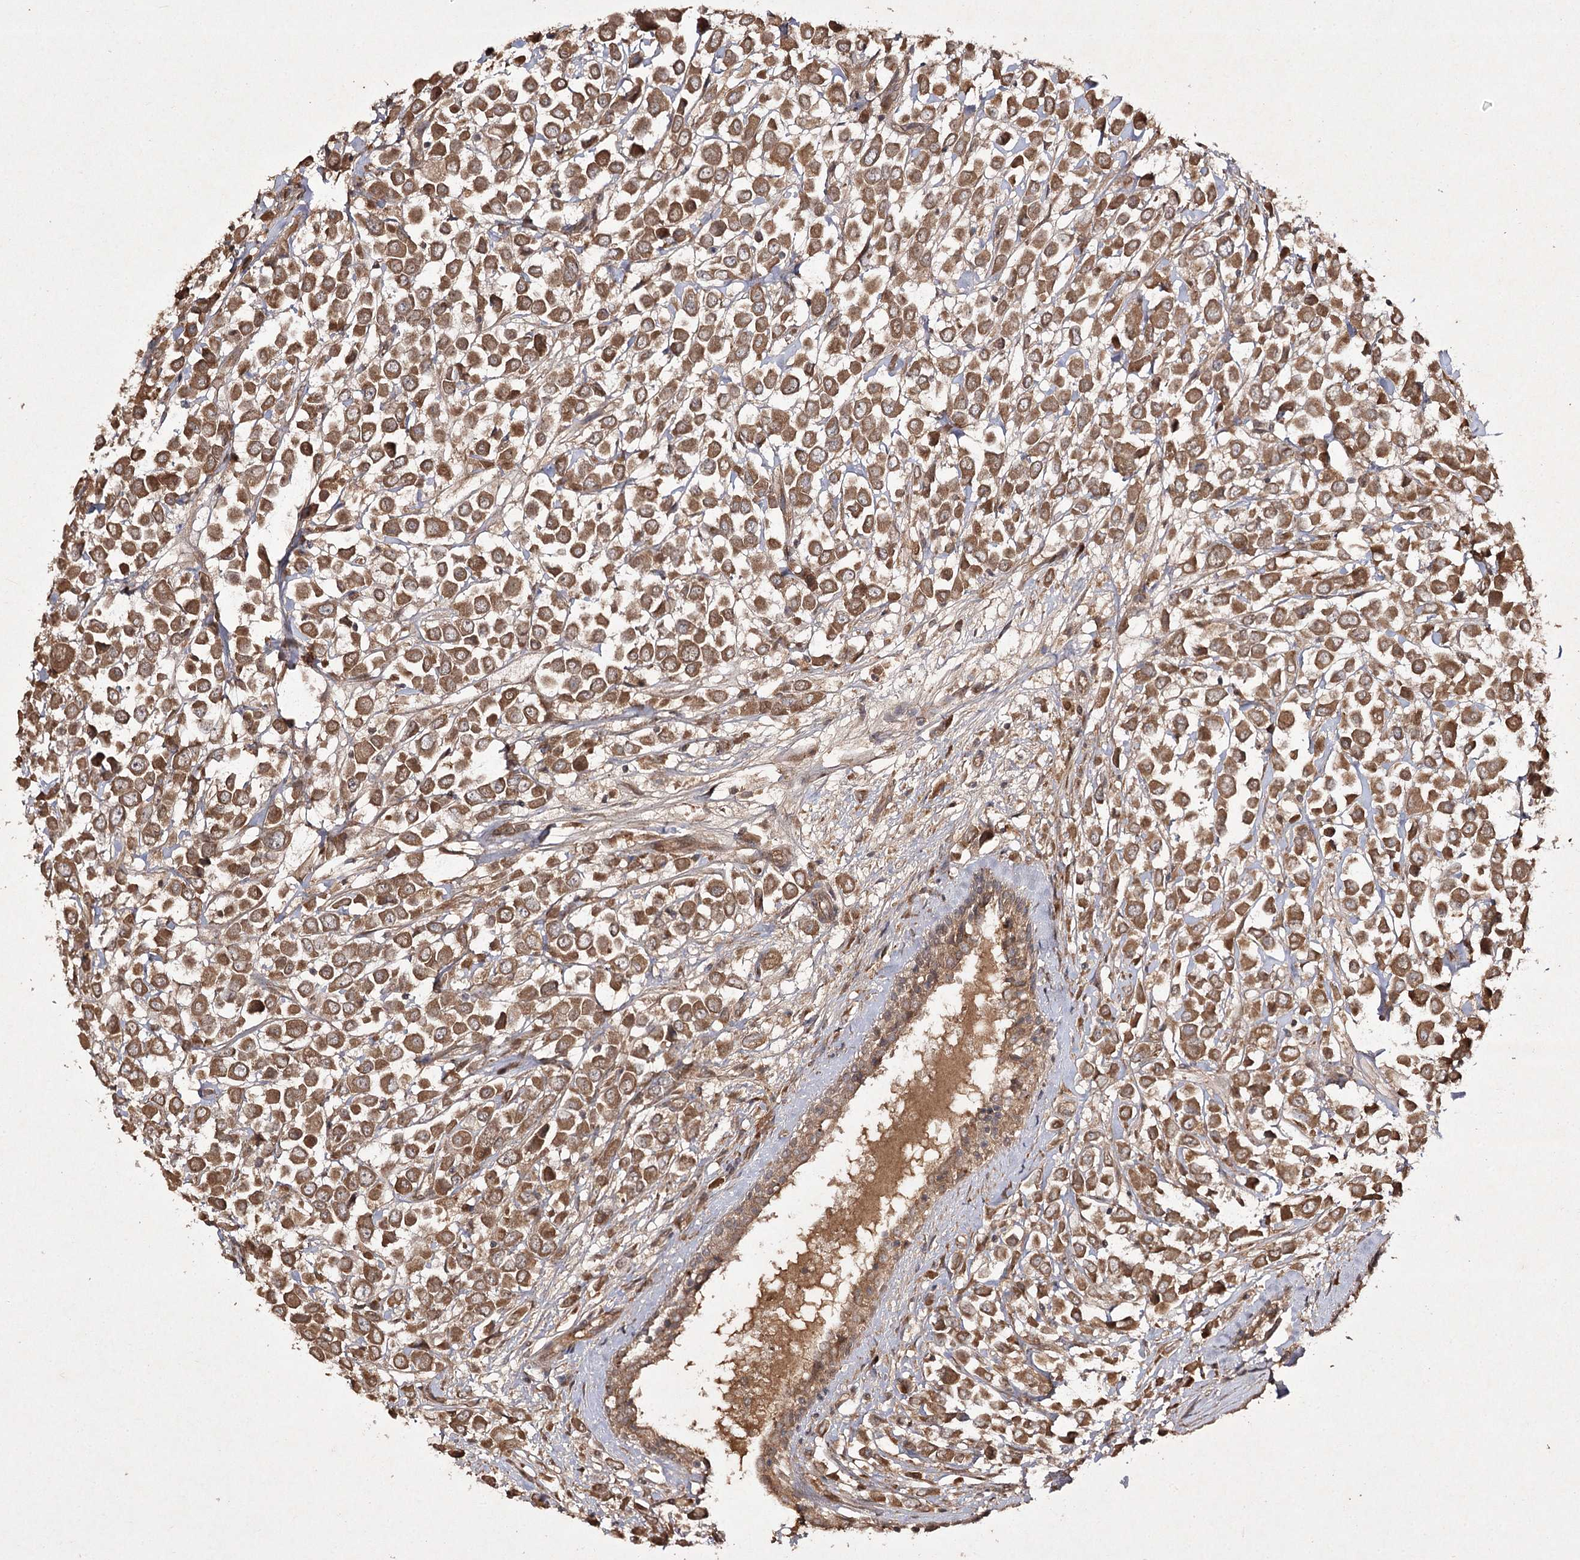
{"staining": {"intensity": "moderate", "quantity": ">75%", "location": "cytoplasmic/membranous"}, "tissue": "breast cancer", "cell_type": "Tumor cells", "image_type": "cancer", "snomed": [{"axis": "morphology", "description": "Duct carcinoma"}, {"axis": "topography", "description": "Breast"}], "caption": "There is medium levels of moderate cytoplasmic/membranous positivity in tumor cells of intraductal carcinoma (breast), as demonstrated by immunohistochemical staining (brown color).", "gene": "FANCL", "patient": {"sex": "female", "age": 61}}